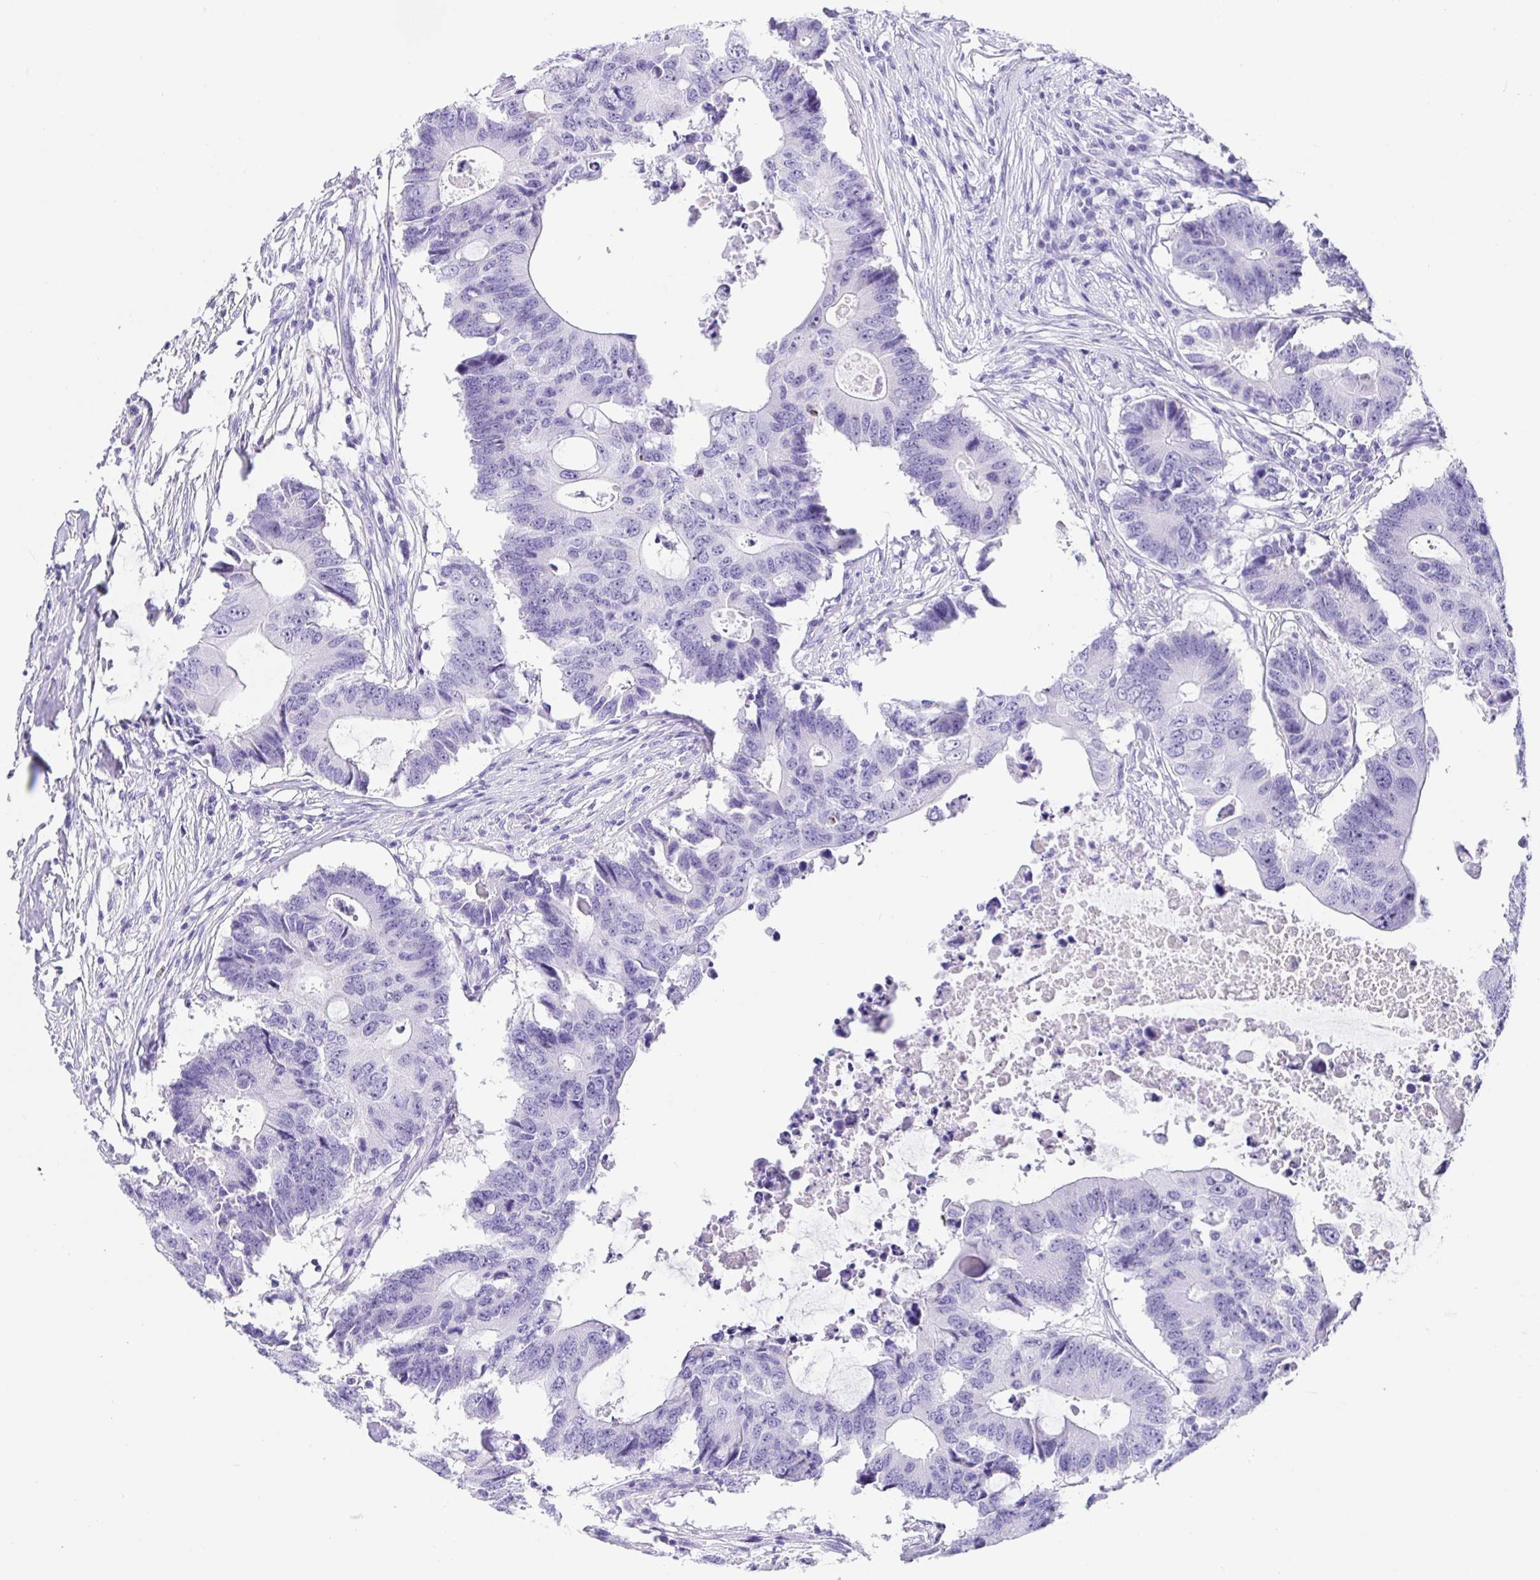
{"staining": {"intensity": "negative", "quantity": "none", "location": "none"}, "tissue": "colorectal cancer", "cell_type": "Tumor cells", "image_type": "cancer", "snomed": [{"axis": "morphology", "description": "Adenocarcinoma, NOS"}, {"axis": "topography", "description": "Colon"}], "caption": "Tumor cells are negative for protein expression in human colorectal cancer. (DAB (3,3'-diaminobenzidine) immunohistochemistry (IHC) visualized using brightfield microscopy, high magnification).", "gene": "PRAMEF19", "patient": {"sex": "male", "age": 71}}